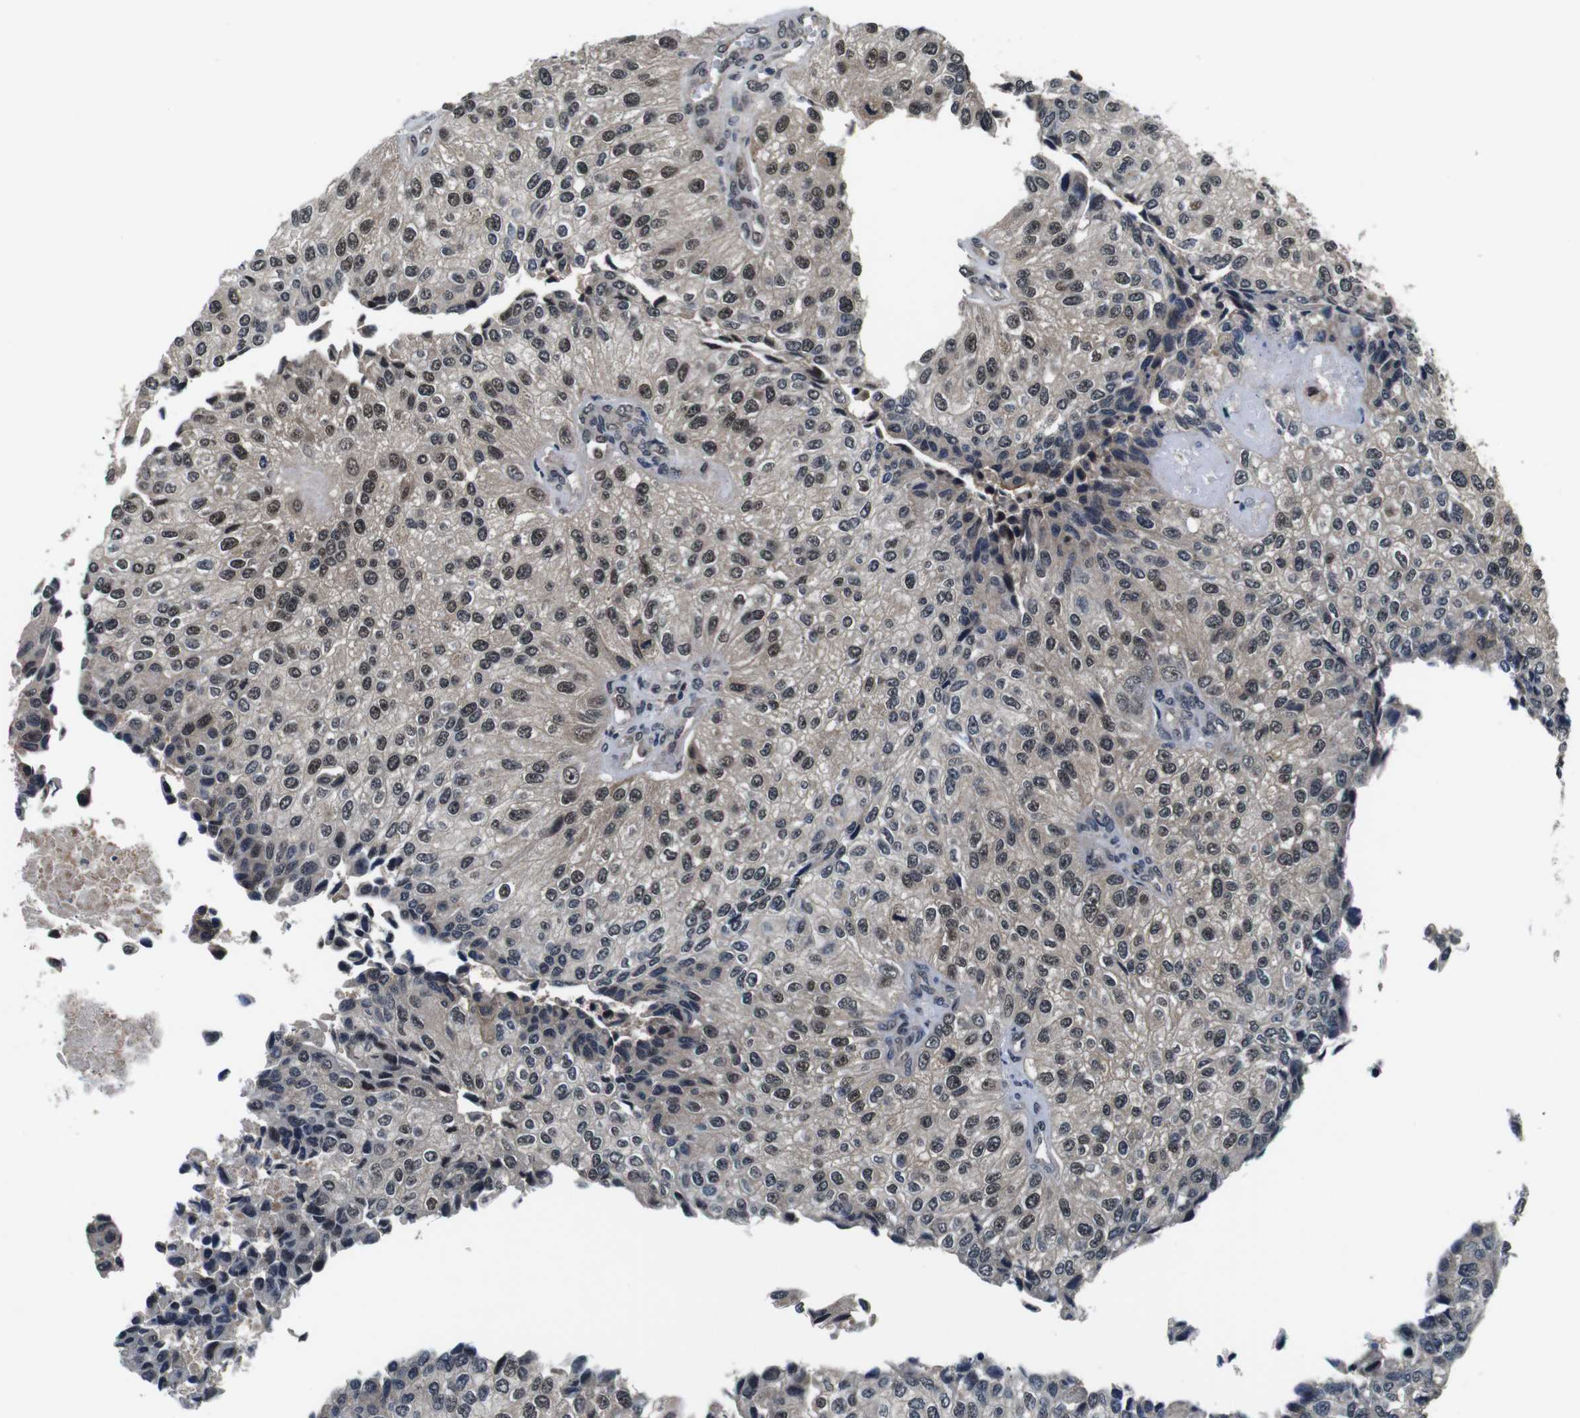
{"staining": {"intensity": "moderate", "quantity": ">75%", "location": "nuclear"}, "tissue": "urothelial cancer", "cell_type": "Tumor cells", "image_type": "cancer", "snomed": [{"axis": "morphology", "description": "Urothelial carcinoma, High grade"}, {"axis": "topography", "description": "Kidney"}, {"axis": "topography", "description": "Urinary bladder"}], "caption": "The histopathology image exhibits a brown stain indicating the presence of a protein in the nuclear of tumor cells in high-grade urothelial carcinoma.", "gene": "SKP1", "patient": {"sex": "male", "age": 77}}